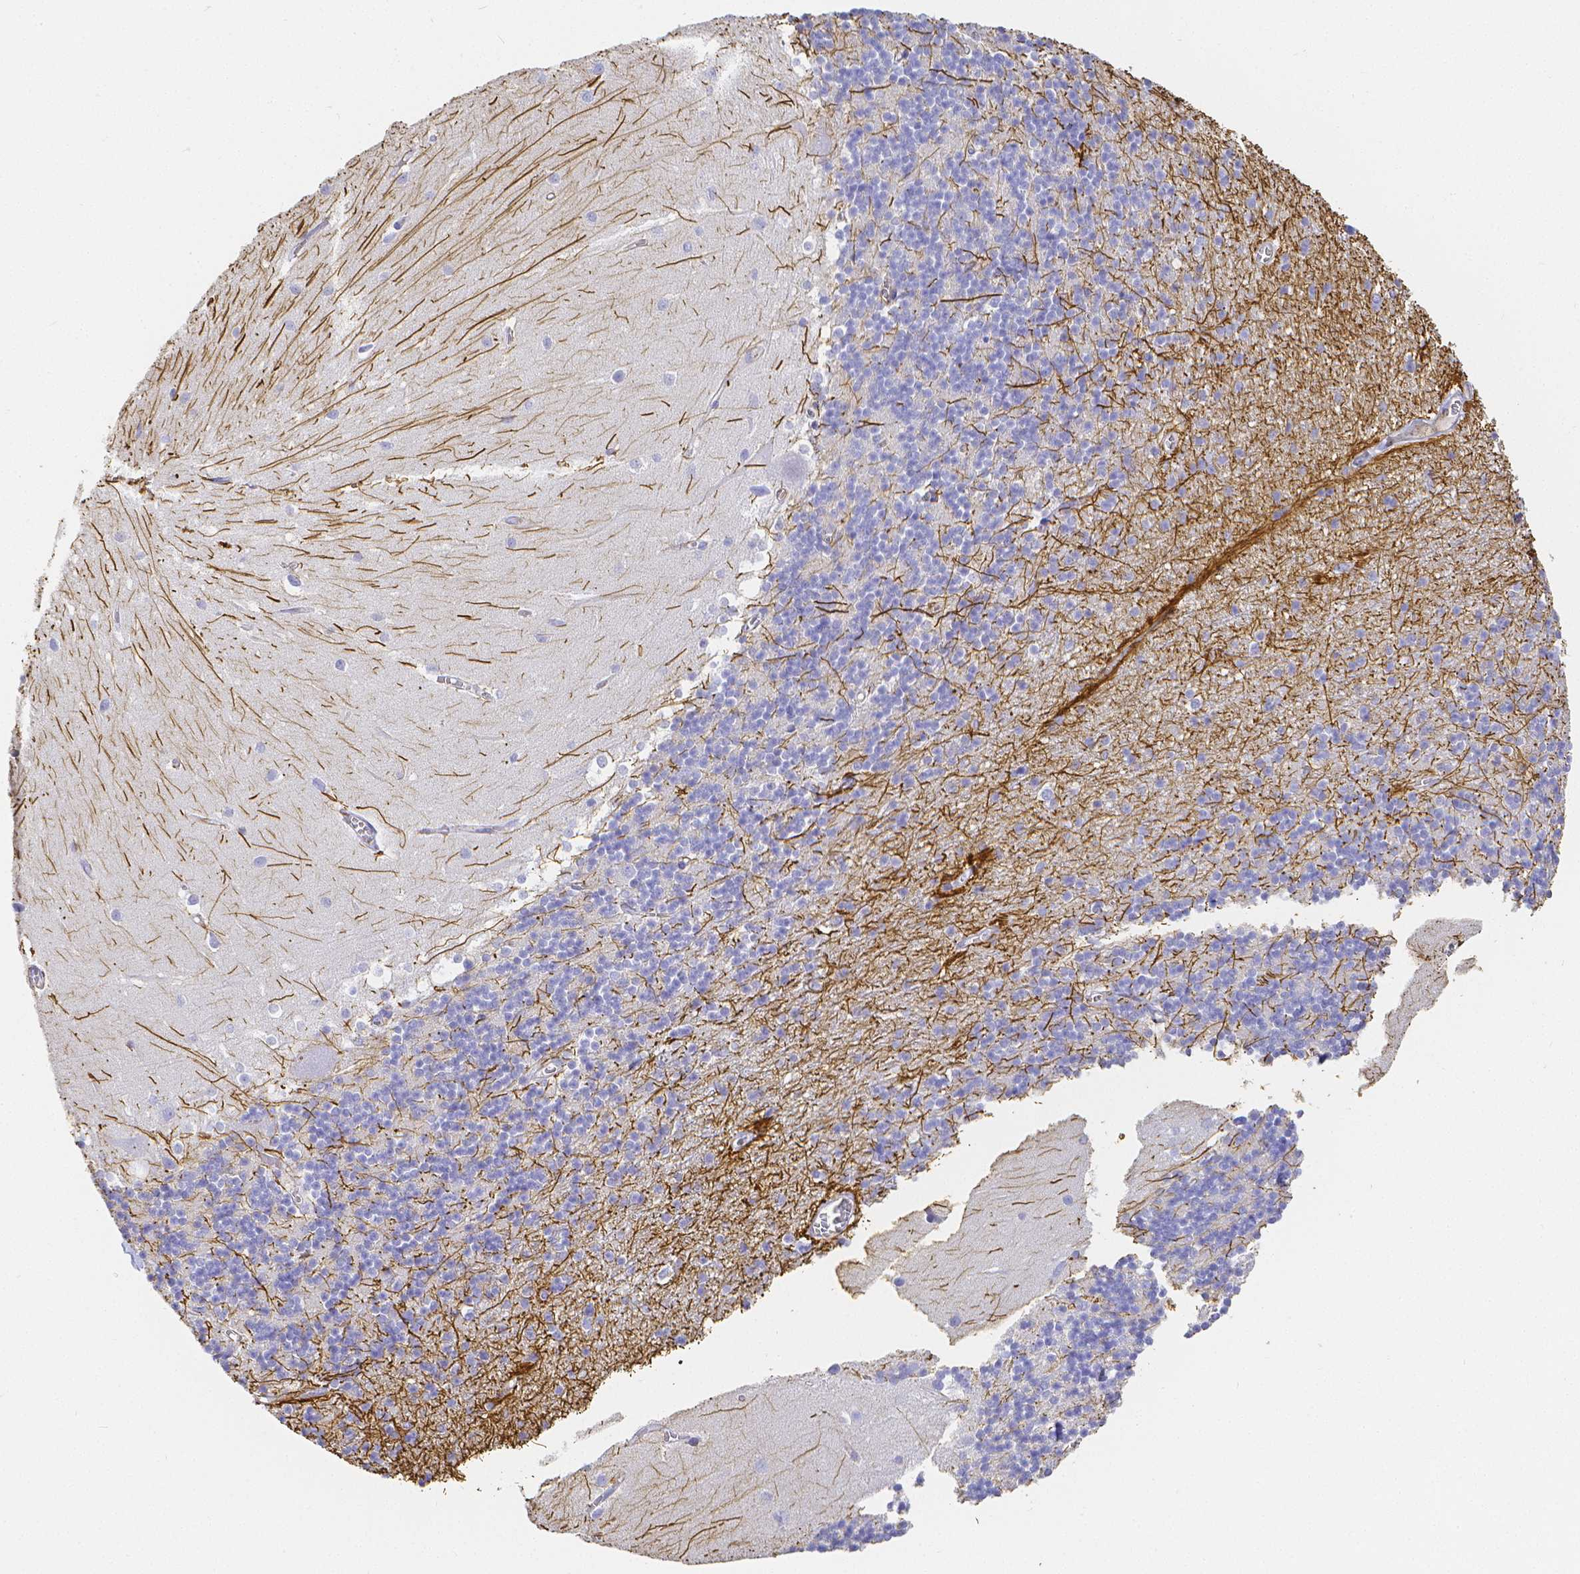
{"staining": {"intensity": "strong", "quantity": "<25%", "location": "cytoplasmic/membranous"}, "tissue": "cerebellum", "cell_type": "Cells in granular layer", "image_type": "normal", "snomed": [{"axis": "morphology", "description": "Normal tissue, NOS"}, {"axis": "topography", "description": "Cerebellum"}], "caption": "Unremarkable cerebellum exhibits strong cytoplasmic/membranous expression in approximately <25% of cells in granular layer The staining was performed using DAB (3,3'-diaminobenzidine), with brown indicating positive protein expression. Nuclei are stained blue with hematoxylin..", "gene": "SMURF1", "patient": {"sex": "male", "age": 54}}